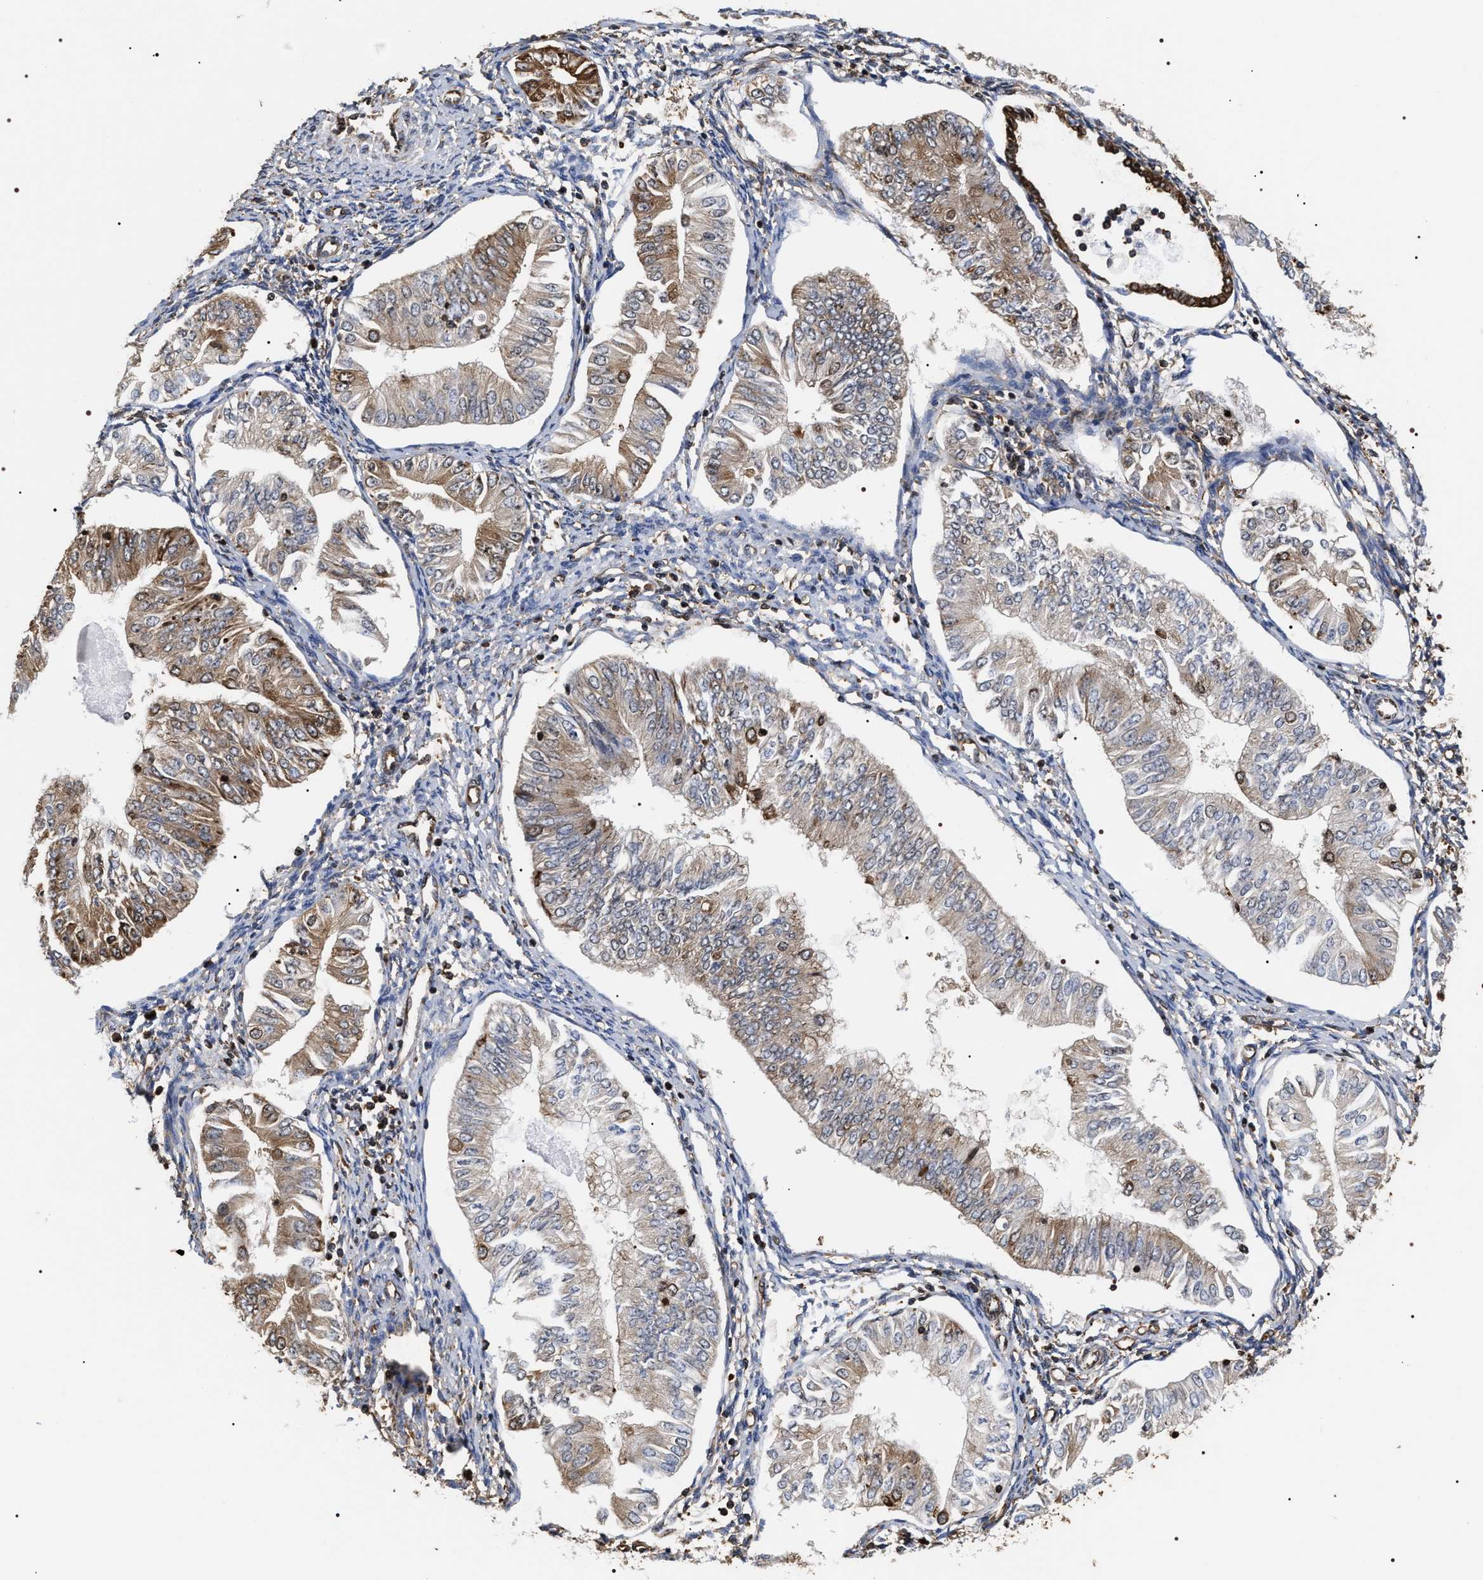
{"staining": {"intensity": "moderate", "quantity": "<25%", "location": "cytoplasmic/membranous"}, "tissue": "endometrial cancer", "cell_type": "Tumor cells", "image_type": "cancer", "snomed": [{"axis": "morphology", "description": "Normal tissue, NOS"}, {"axis": "morphology", "description": "Adenocarcinoma, NOS"}, {"axis": "topography", "description": "Endometrium"}], "caption": "Immunohistochemistry (IHC) histopathology image of human endometrial adenocarcinoma stained for a protein (brown), which demonstrates low levels of moderate cytoplasmic/membranous positivity in about <25% of tumor cells.", "gene": "SERBP1", "patient": {"sex": "female", "age": 53}}